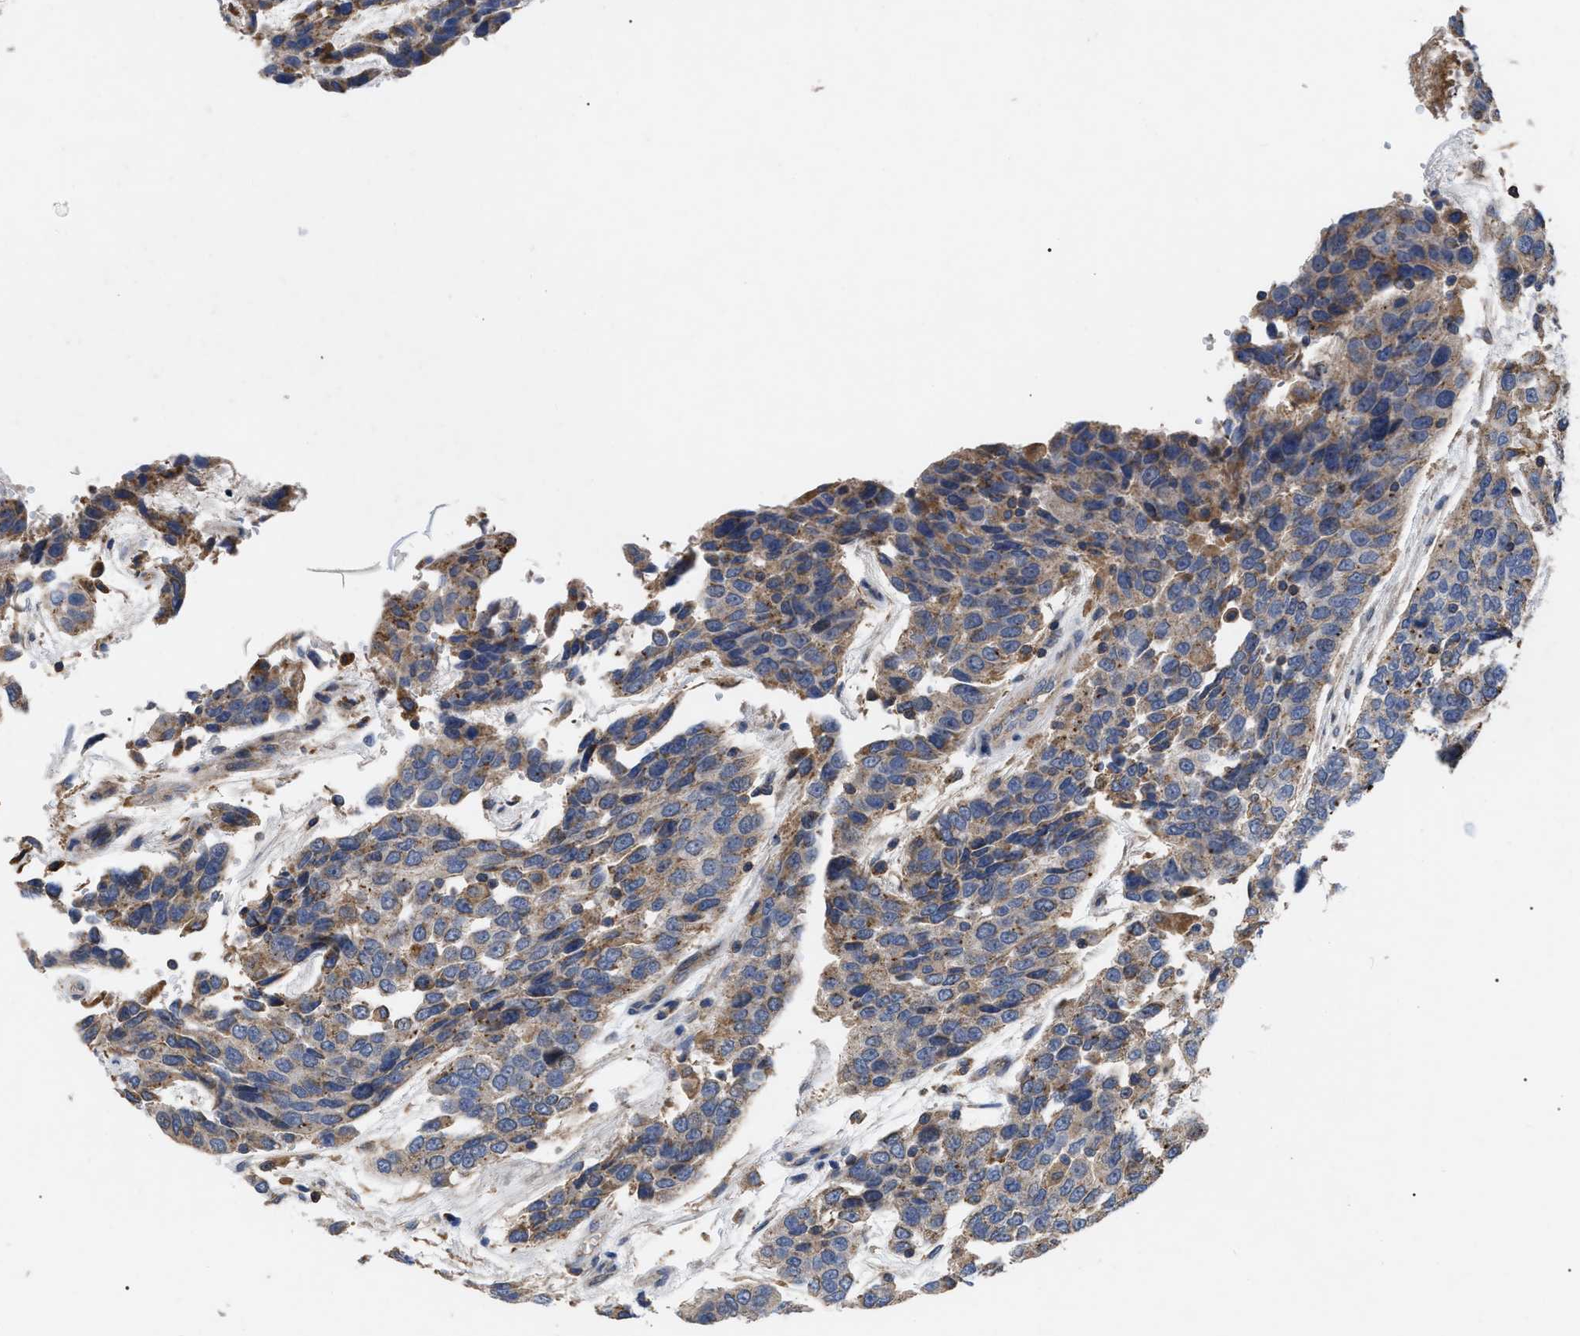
{"staining": {"intensity": "weak", "quantity": ">75%", "location": "cytoplasmic/membranous"}, "tissue": "urothelial cancer", "cell_type": "Tumor cells", "image_type": "cancer", "snomed": [{"axis": "morphology", "description": "Urothelial carcinoma, High grade"}, {"axis": "topography", "description": "Urinary bladder"}], "caption": "Immunohistochemistry image of neoplastic tissue: urothelial carcinoma (high-grade) stained using immunohistochemistry (IHC) demonstrates low levels of weak protein expression localized specifically in the cytoplasmic/membranous of tumor cells, appearing as a cytoplasmic/membranous brown color.", "gene": "FAM171A2", "patient": {"sex": "female", "age": 80}}